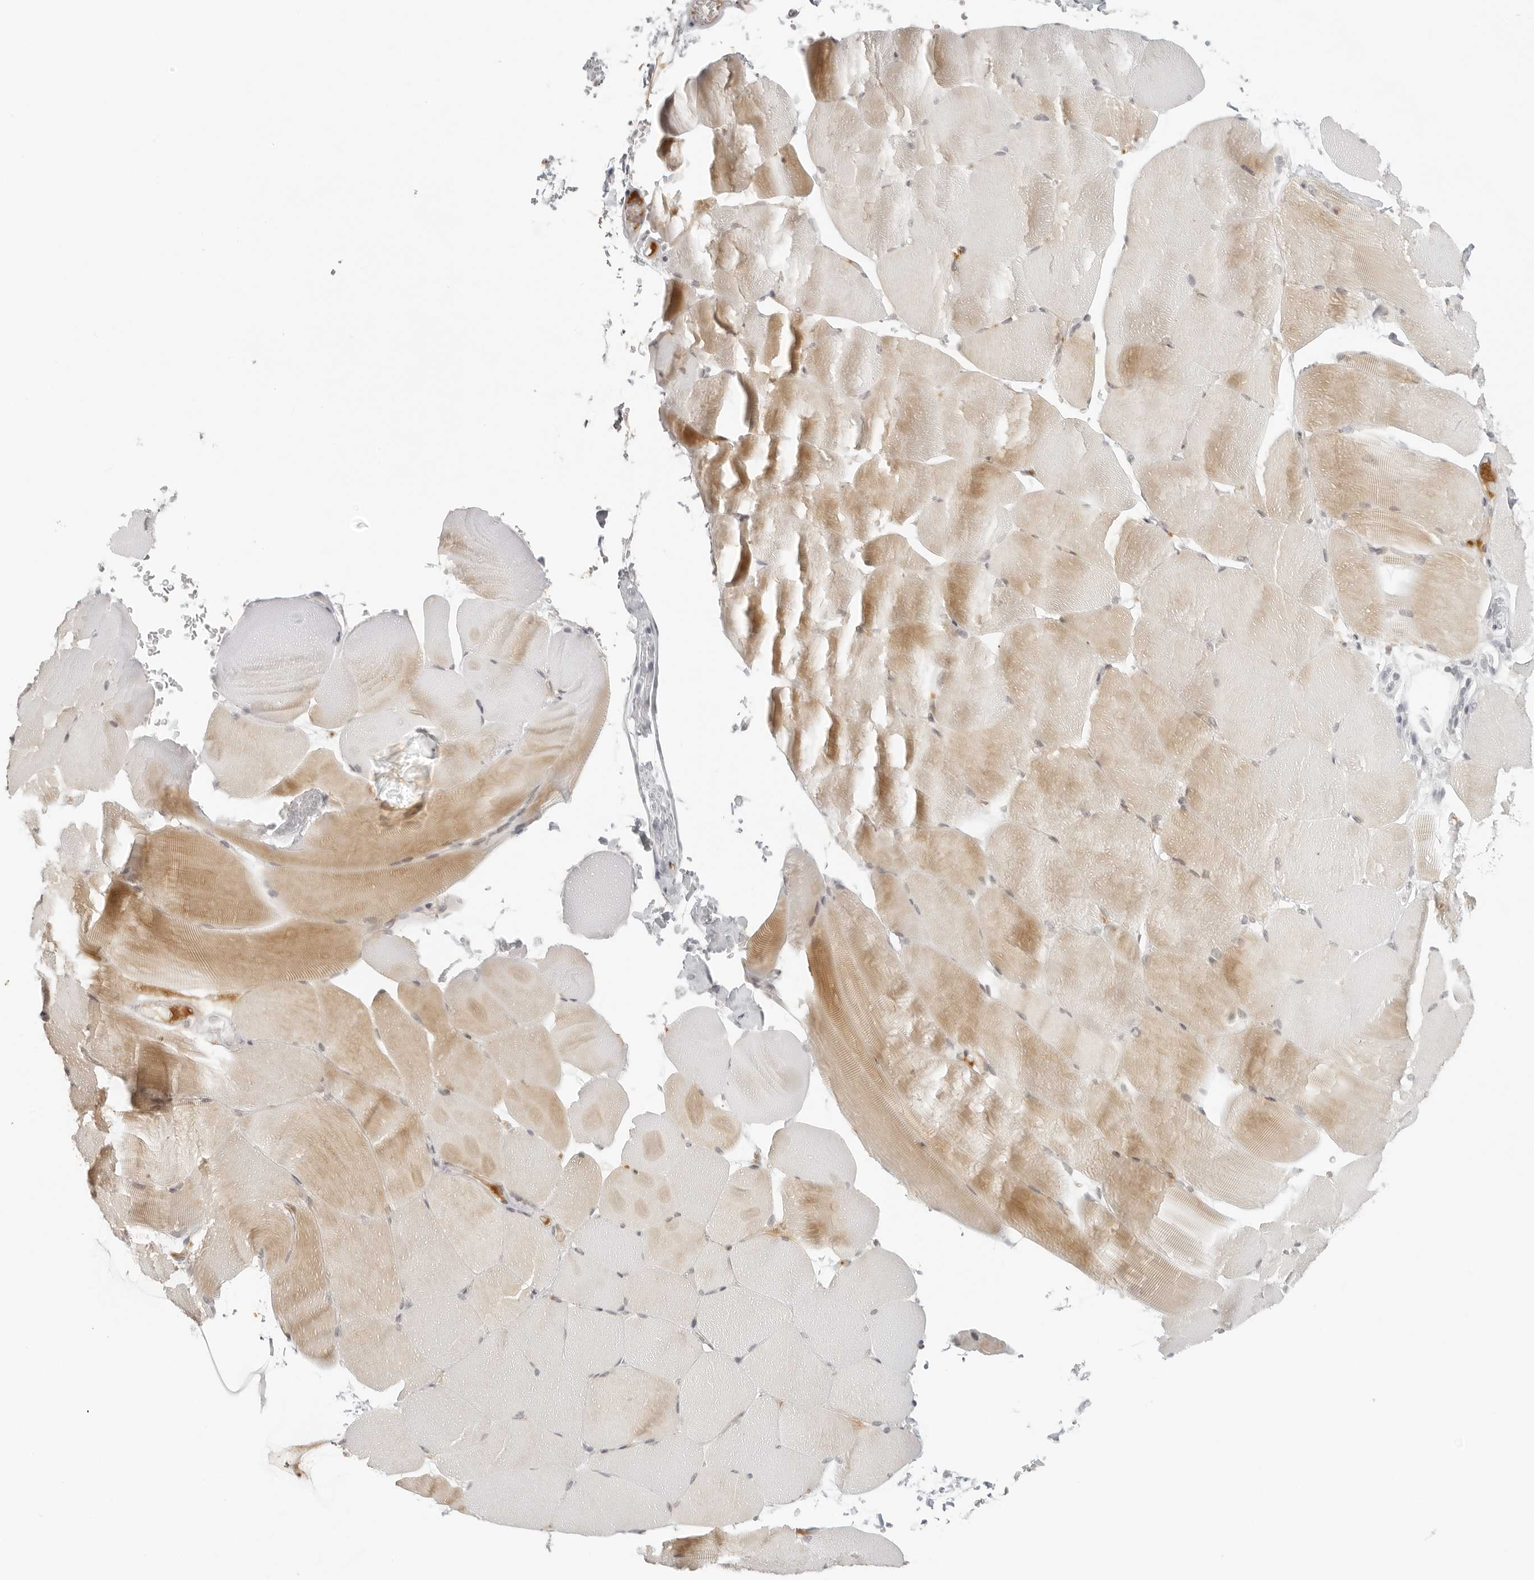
{"staining": {"intensity": "moderate", "quantity": "<25%", "location": "cytoplasmic/membranous"}, "tissue": "skeletal muscle", "cell_type": "Myocytes", "image_type": "normal", "snomed": [{"axis": "morphology", "description": "Normal tissue, NOS"}, {"axis": "topography", "description": "Skeletal muscle"}, {"axis": "topography", "description": "Parathyroid gland"}], "caption": "Unremarkable skeletal muscle displays moderate cytoplasmic/membranous expression in about <25% of myocytes, visualized by immunohistochemistry.", "gene": "ZNF678", "patient": {"sex": "female", "age": 37}}